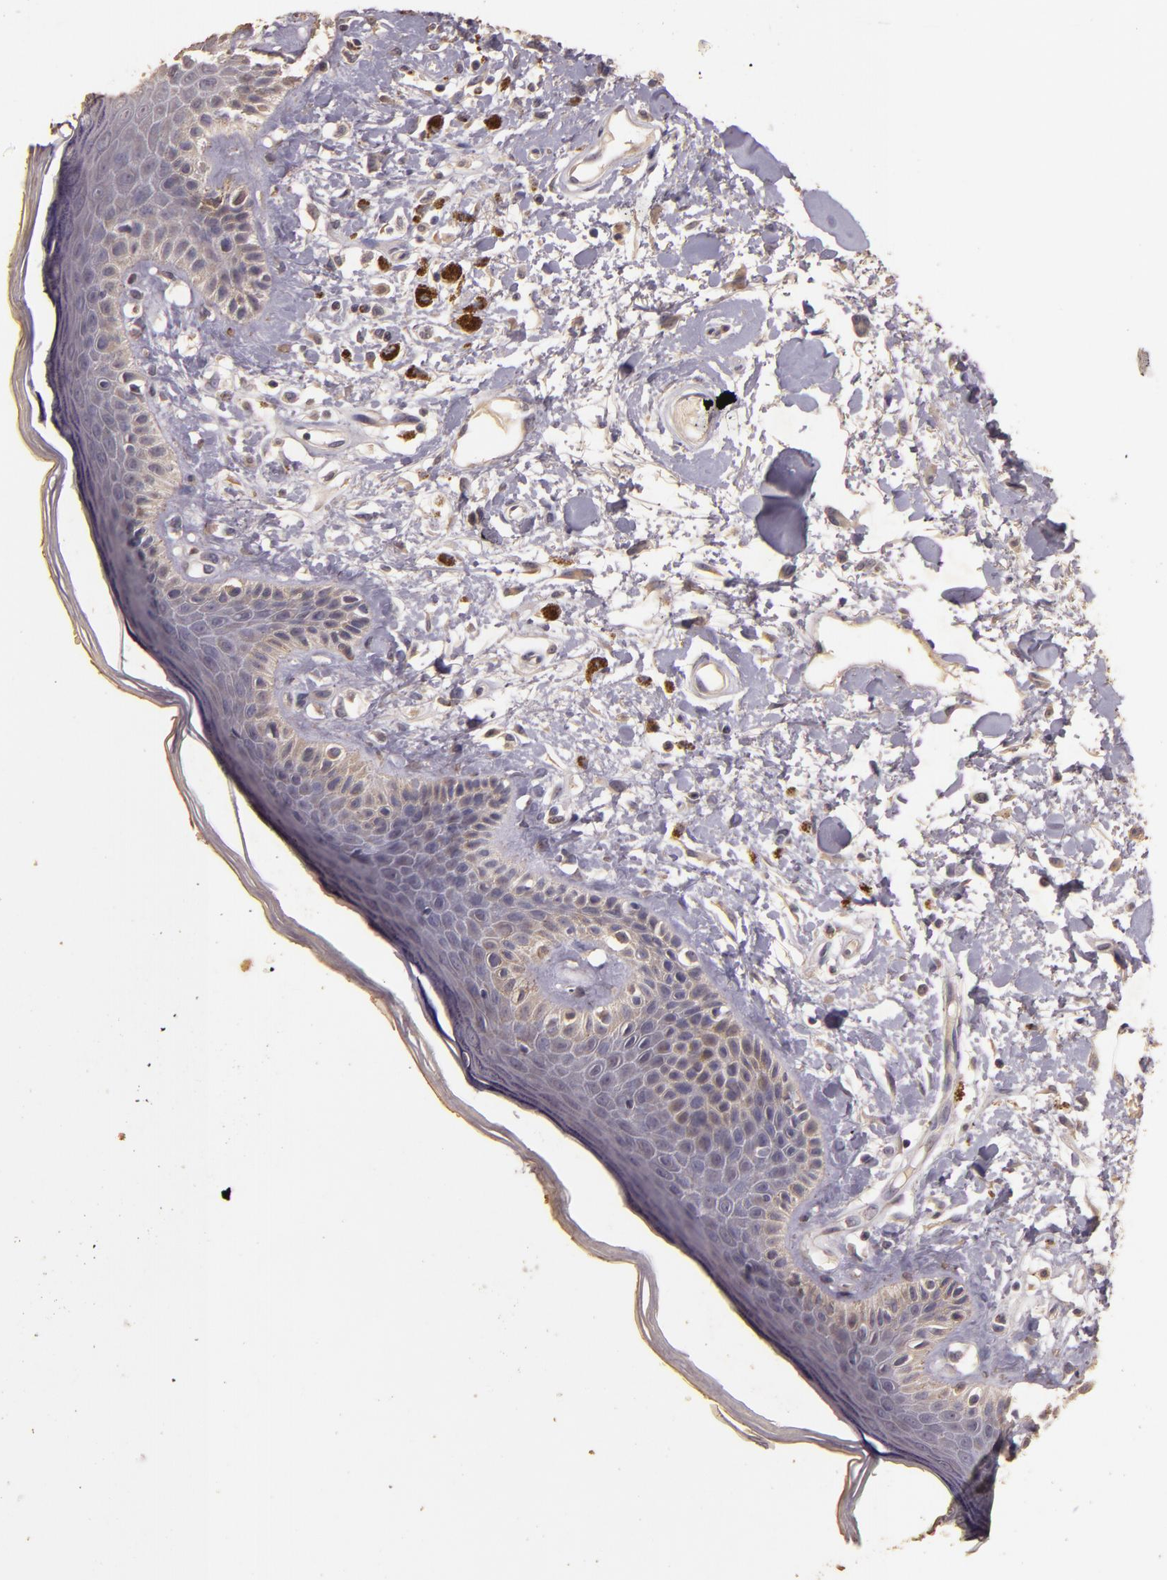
{"staining": {"intensity": "weak", "quantity": "<25%", "location": "cytoplasmic/membranous"}, "tissue": "skin", "cell_type": "Epidermal cells", "image_type": "normal", "snomed": [{"axis": "morphology", "description": "Normal tissue, NOS"}, {"axis": "topography", "description": "Anal"}], "caption": "High magnification brightfield microscopy of normal skin stained with DAB (3,3'-diaminobenzidine) (brown) and counterstained with hematoxylin (blue): epidermal cells show no significant staining. The staining was performed using DAB to visualize the protein expression in brown, while the nuclei were stained in blue with hematoxylin (Magnification: 20x).", "gene": "BCL2L13", "patient": {"sex": "female", "age": 78}}